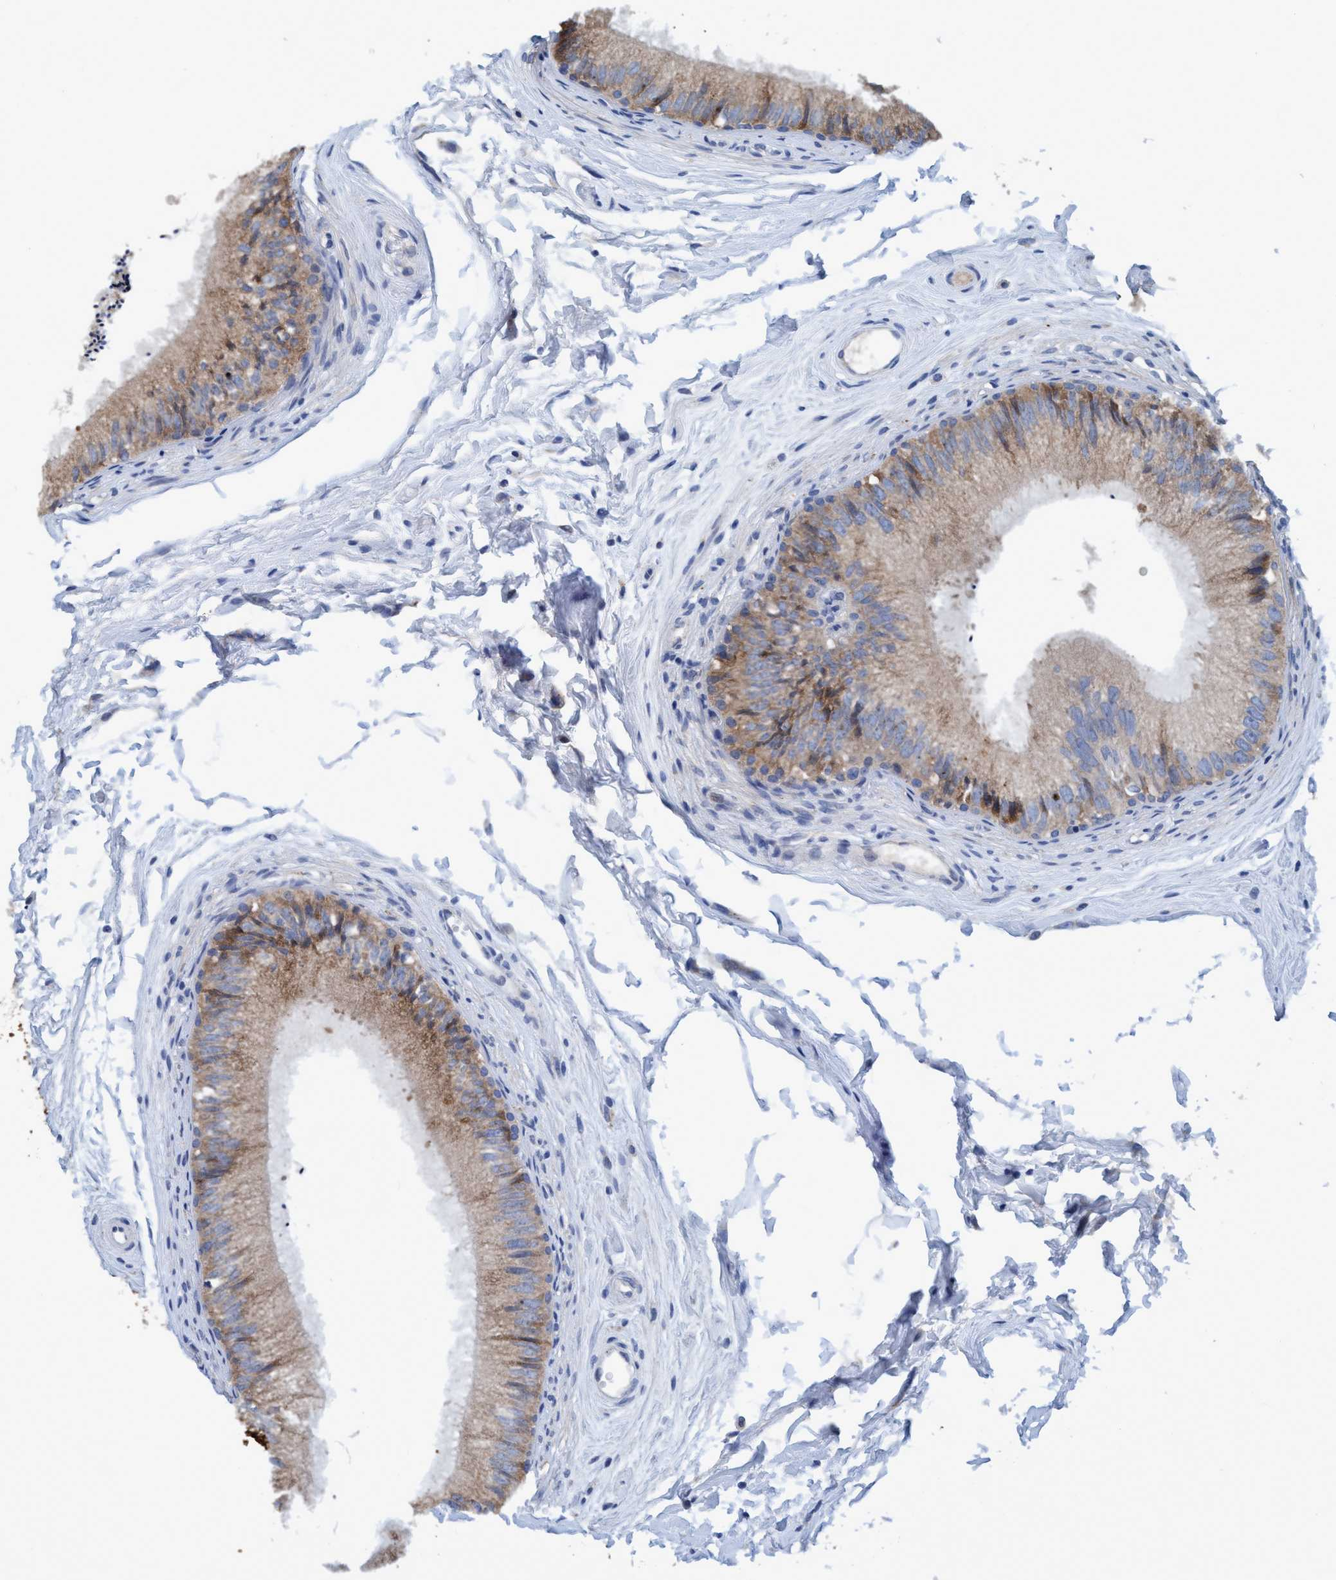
{"staining": {"intensity": "weak", "quantity": "25%-75%", "location": "cytoplasmic/membranous"}, "tissue": "epididymis", "cell_type": "Glandular cells", "image_type": "normal", "snomed": [{"axis": "morphology", "description": "Normal tissue, NOS"}, {"axis": "topography", "description": "Epididymis"}], "caption": "Brown immunohistochemical staining in normal human epididymis shows weak cytoplasmic/membranous staining in about 25%-75% of glandular cells. The staining was performed using DAB (3,3'-diaminobenzidine), with brown indicating positive protein expression. Nuclei are stained blue with hematoxylin.", "gene": "CALCOCO2", "patient": {"sex": "male", "age": 56}}